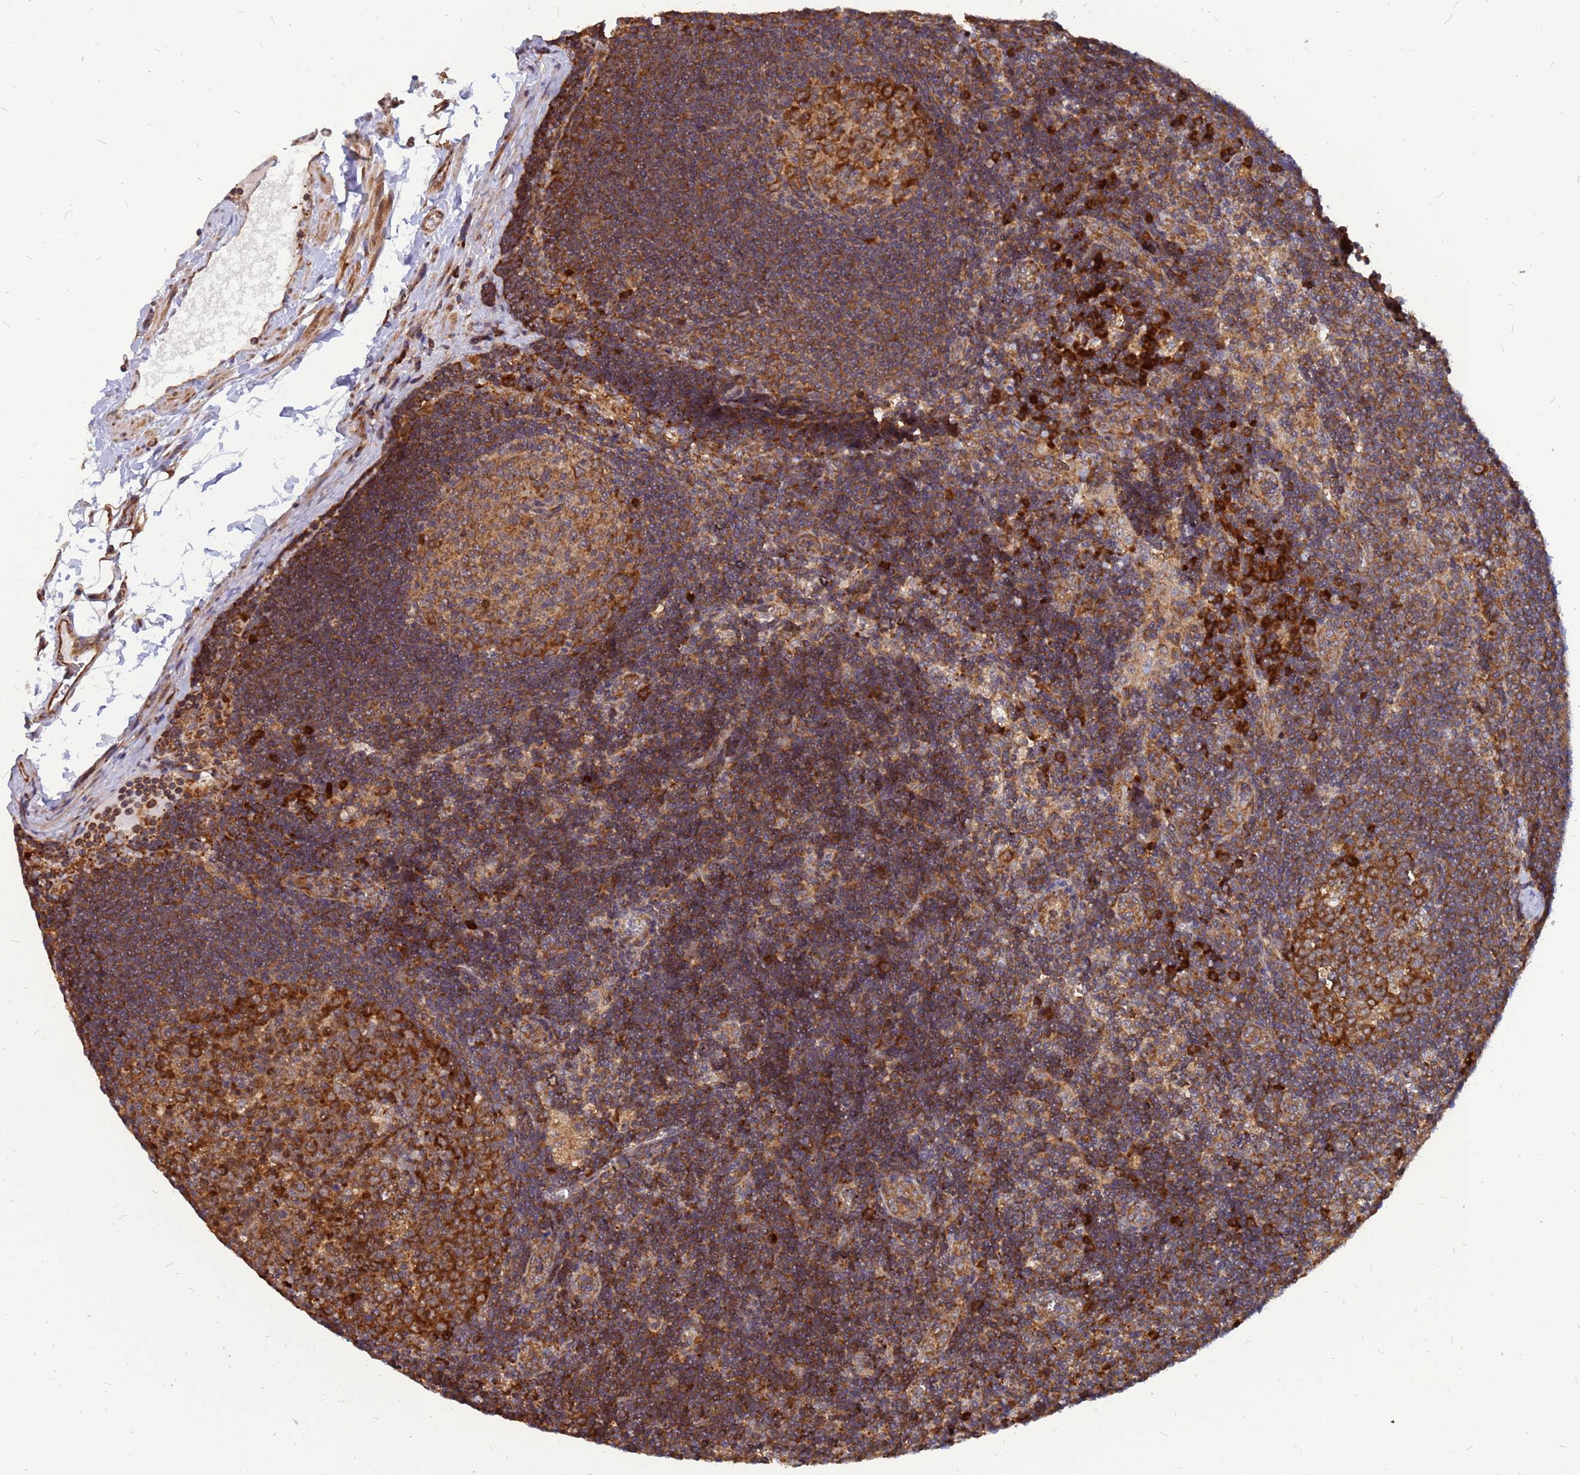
{"staining": {"intensity": "strong", "quantity": ">75%", "location": "cytoplasmic/membranous"}, "tissue": "lymph node", "cell_type": "Germinal center cells", "image_type": "normal", "snomed": [{"axis": "morphology", "description": "Normal tissue, NOS"}, {"axis": "topography", "description": "Lymph node"}], "caption": "Normal lymph node shows strong cytoplasmic/membranous expression in approximately >75% of germinal center cells, visualized by immunohistochemistry. (brown staining indicates protein expression, while blue staining denotes nuclei).", "gene": "RPL8", "patient": {"sex": "male", "age": 24}}